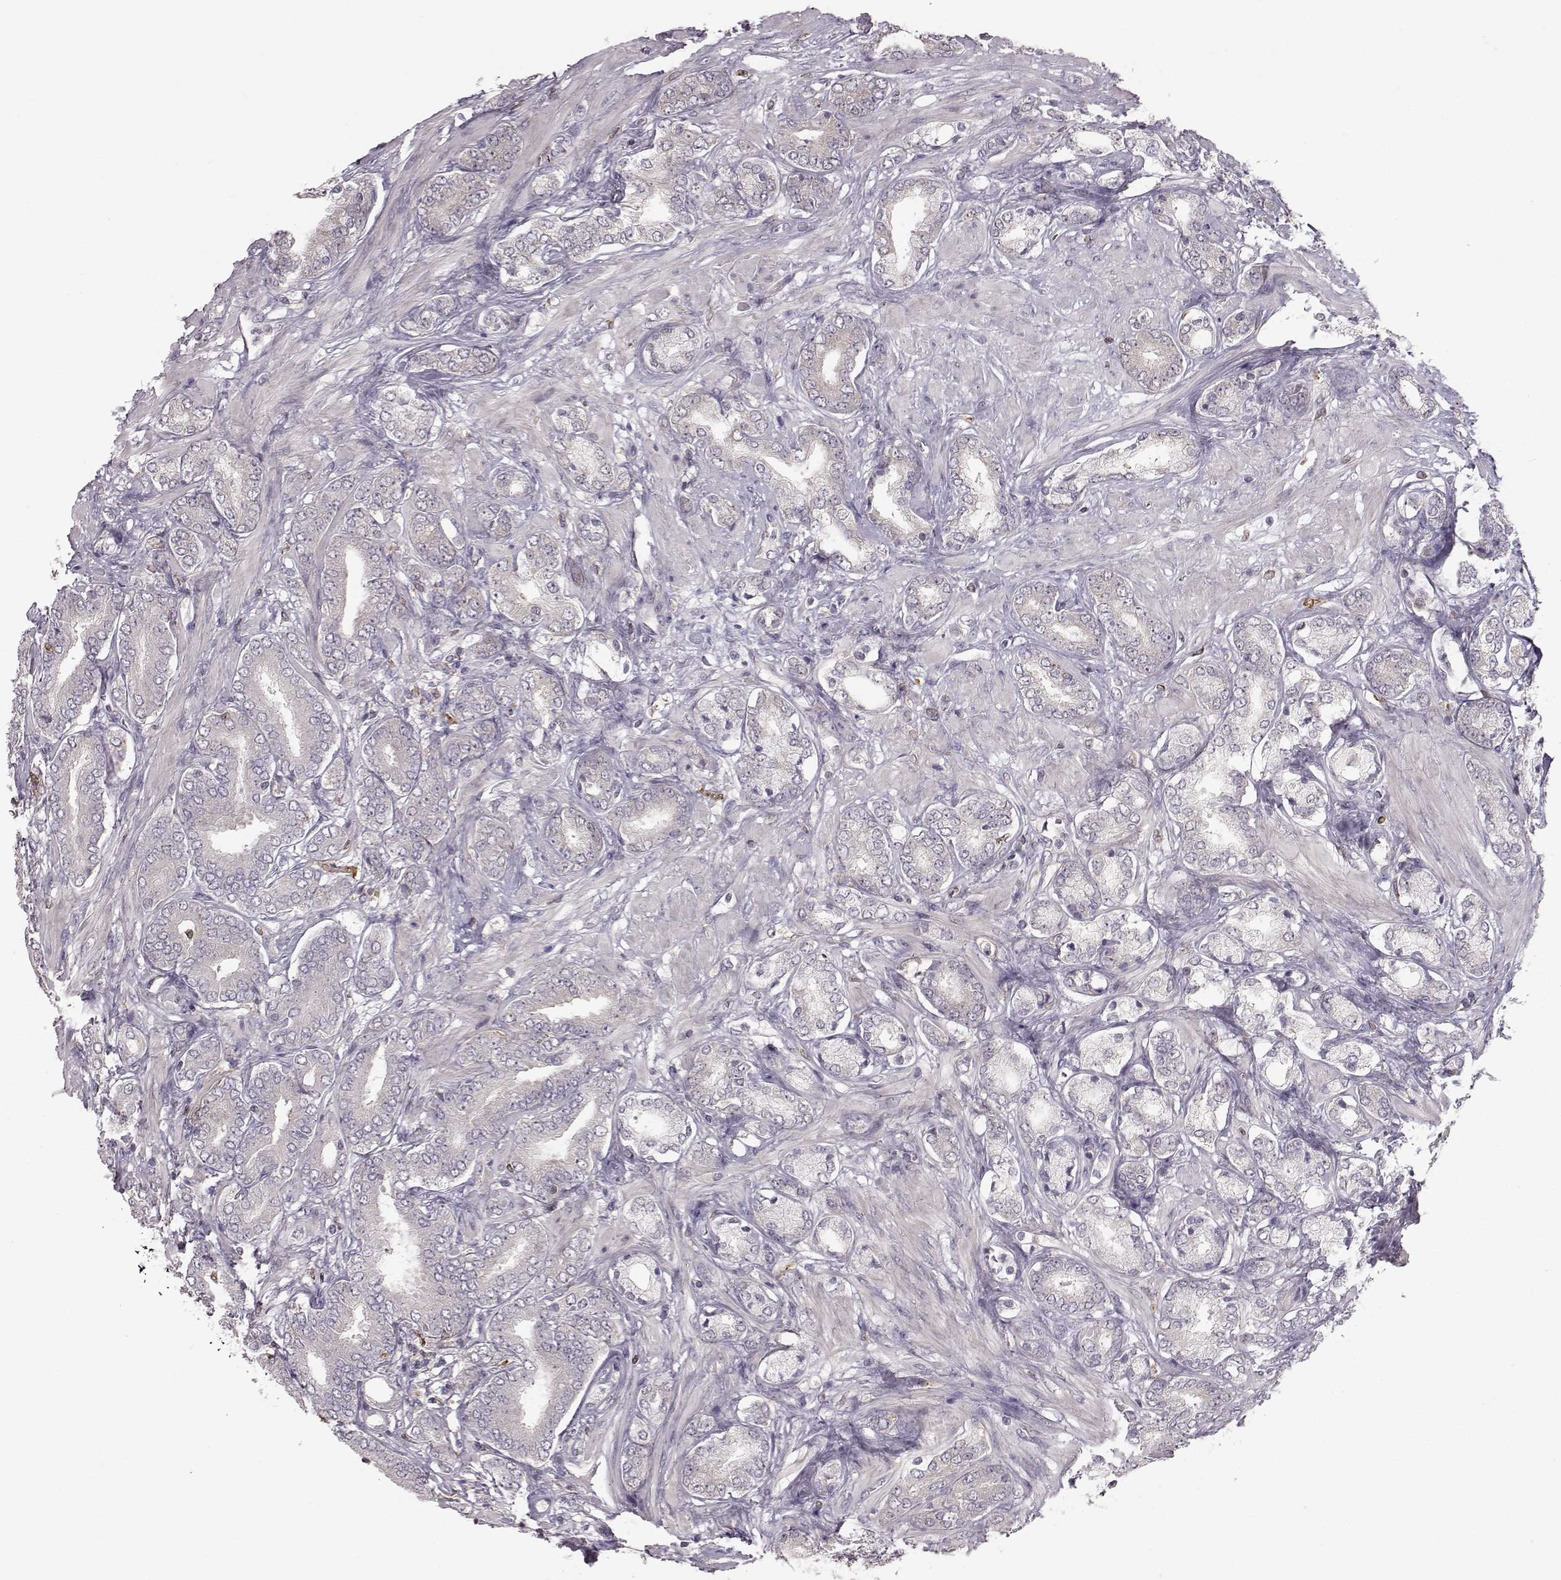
{"staining": {"intensity": "negative", "quantity": "none", "location": "none"}, "tissue": "prostate cancer", "cell_type": "Tumor cells", "image_type": "cancer", "snomed": [{"axis": "morphology", "description": "Adenocarcinoma, High grade"}, {"axis": "topography", "description": "Prostate"}], "caption": "The image demonstrates no staining of tumor cells in prostate cancer (high-grade adenocarcinoma).", "gene": "SPAG17", "patient": {"sex": "male", "age": 56}}